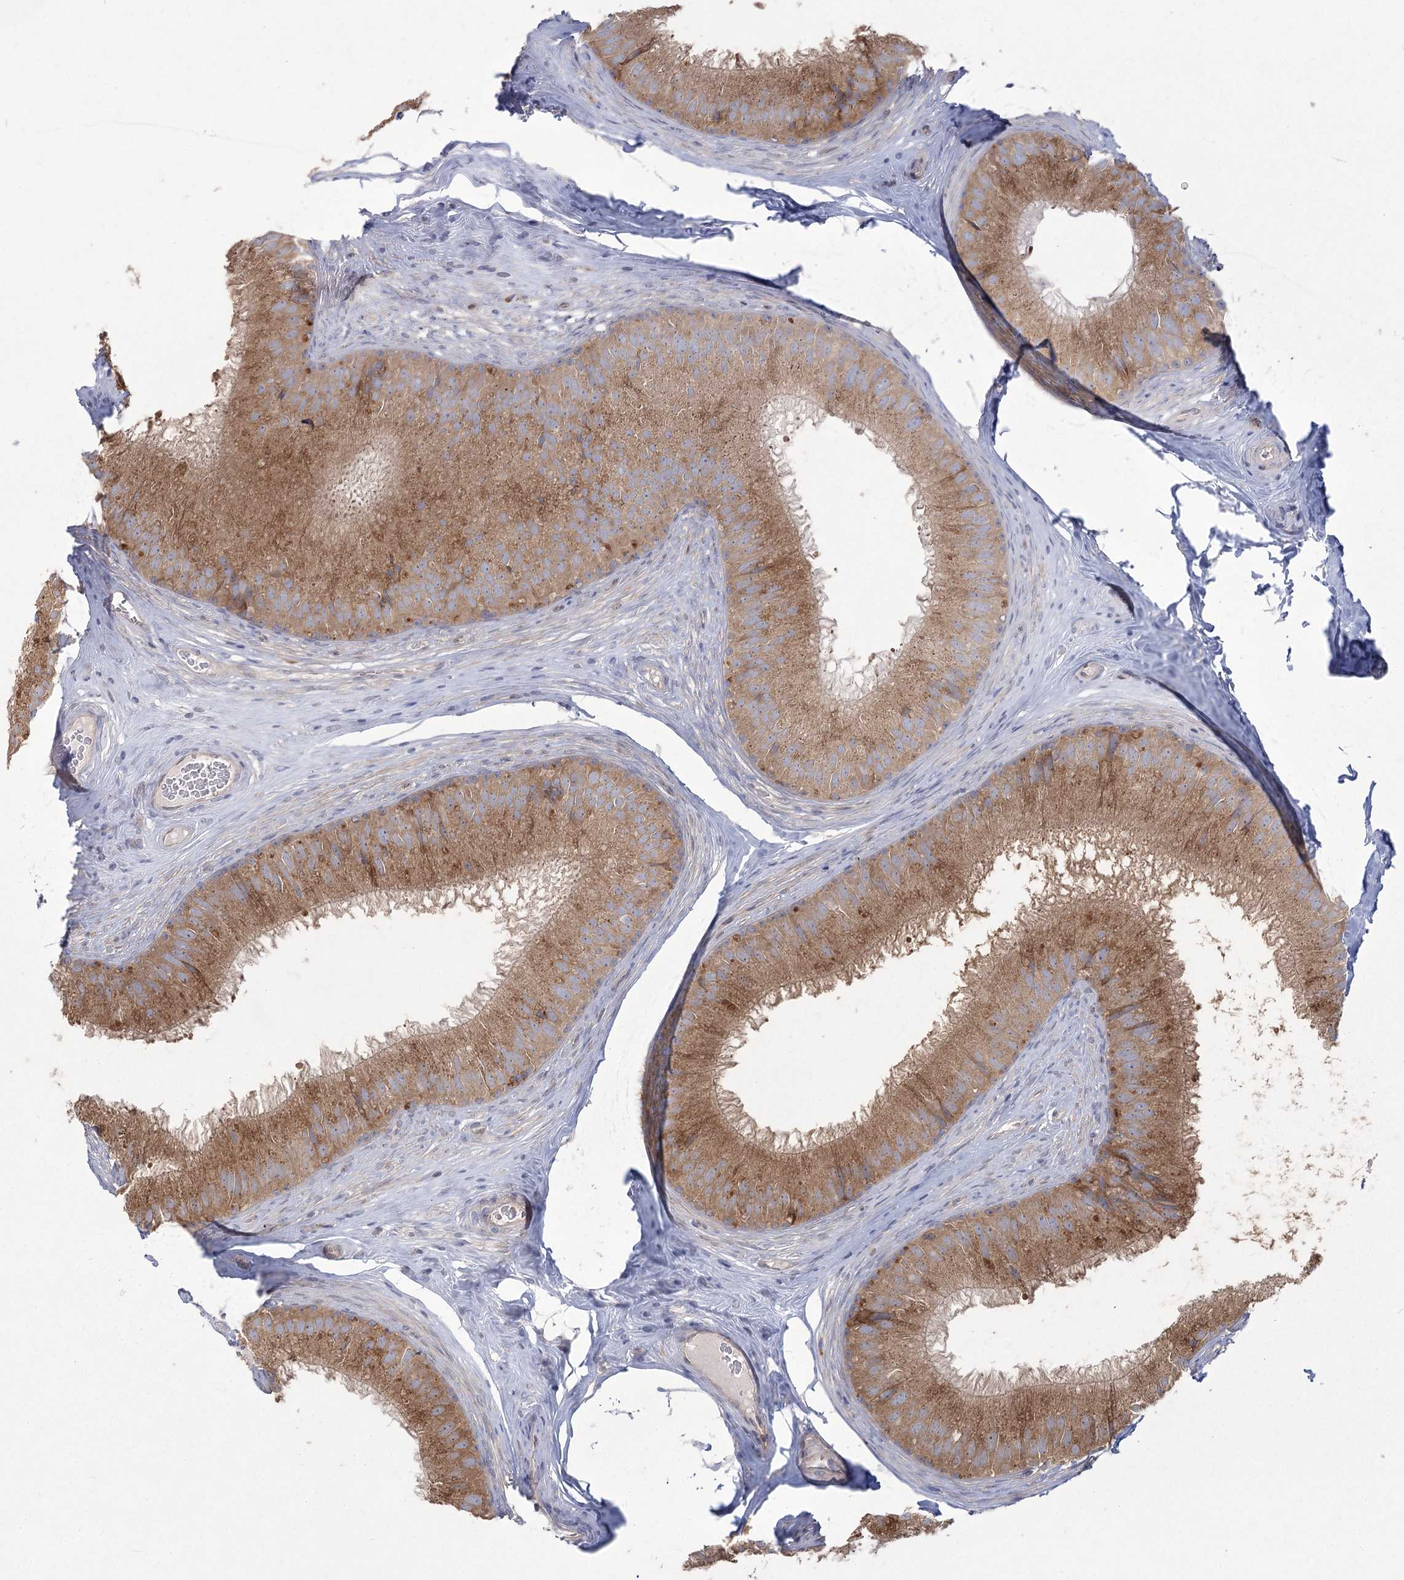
{"staining": {"intensity": "moderate", "quantity": ">75%", "location": "cytoplasmic/membranous"}, "tissue": "epididymis", "cell_type": "Glandular cells", "image_type": "normal", "snomed": [{"axis": "morphology", "description": "Normal tissue, NOS"}, {"axis": "topography", "description": "Epididymis"}], "caption": "Immunohistochemistry (IHC) histopathology image of benign epididymis: human epididymis stained using immunohistochemistry (IHC) shows medium levels of moderate protein expression localized specifically in the cytoplasmic/membranous of glandular cells, appearing as a cytoplasmic/membranous brown color.", "gene": "CAMTA1", "patient": {"sex": "male", "age": 32}}